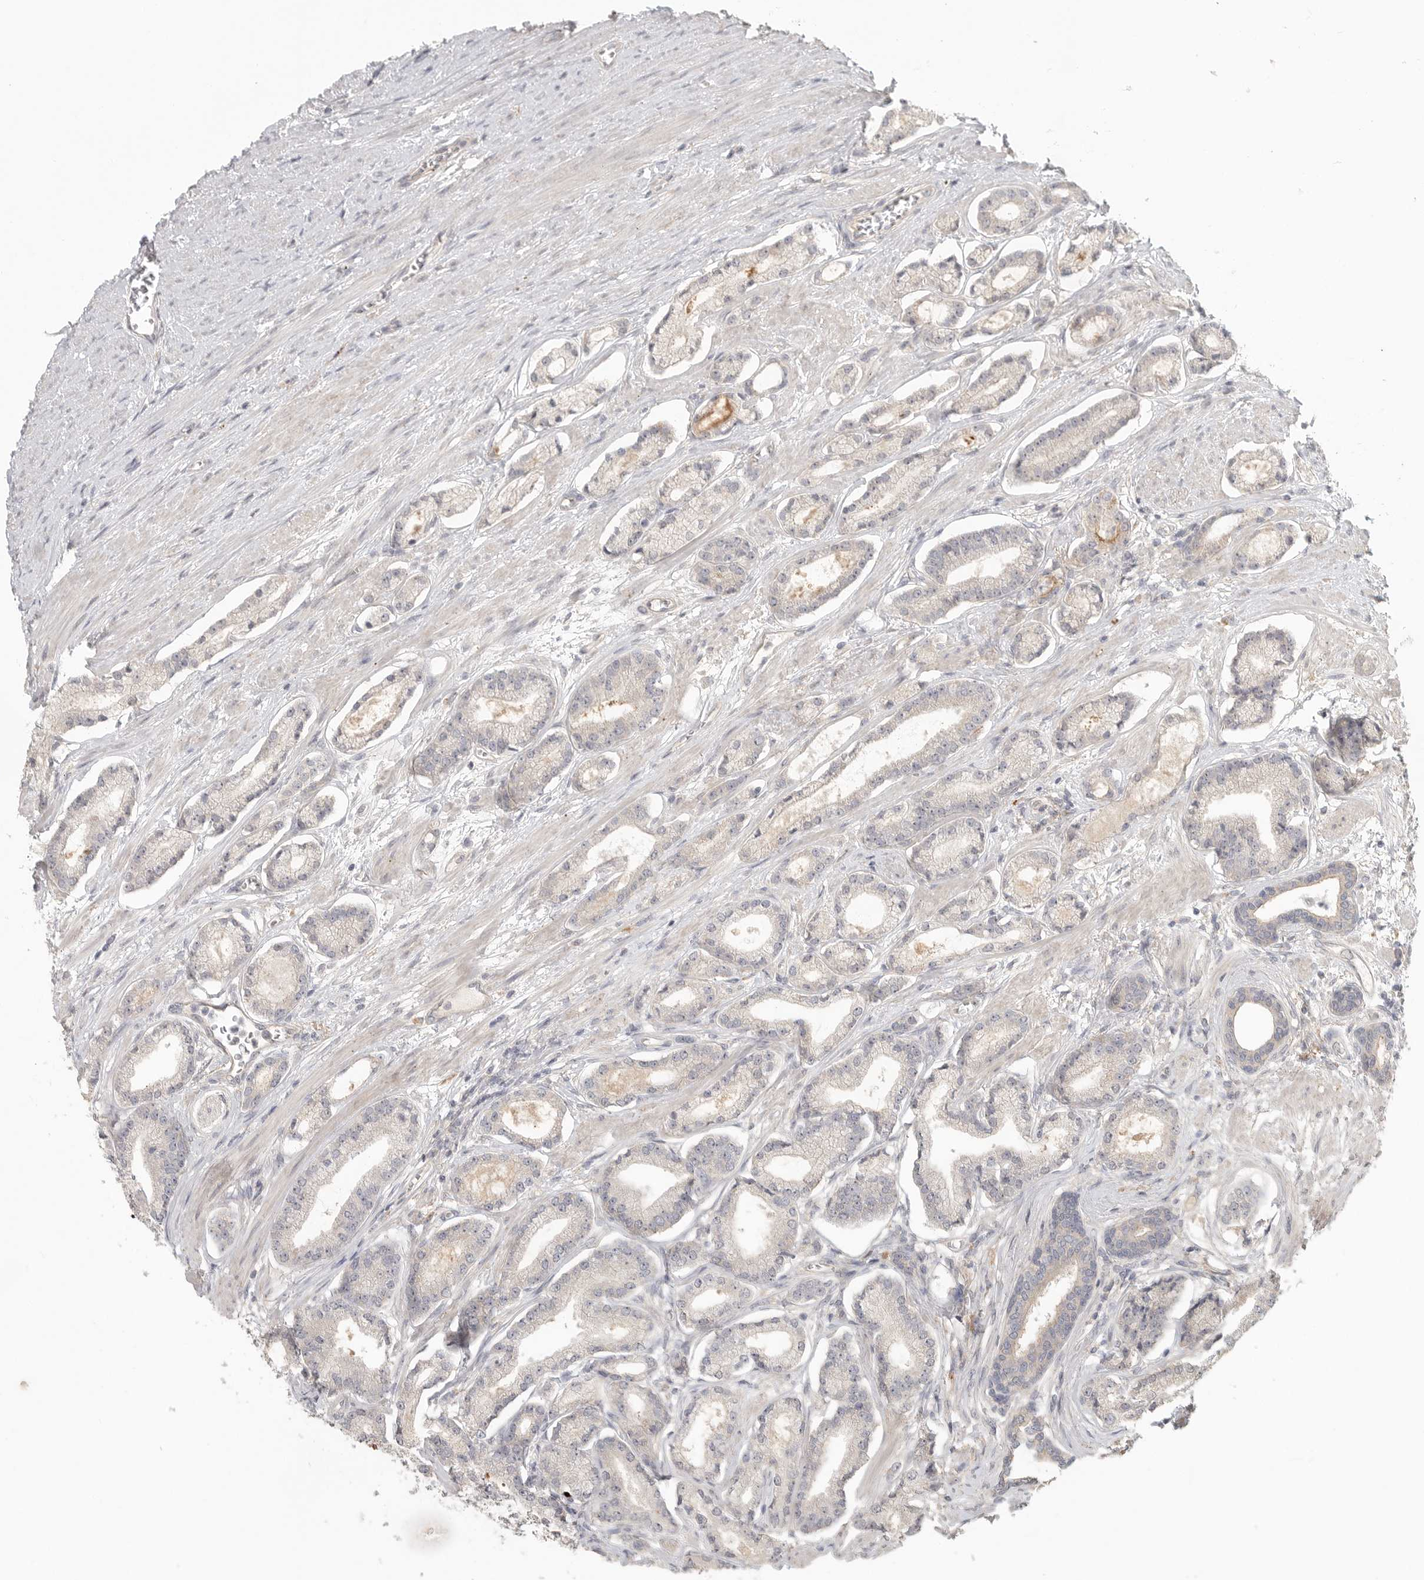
{"staining": {"intensity": "negative", "quantity": "none", "location": "none"}, "tissue": "prostate cancer", "cell_type": "Tumor cells", "image_type": "cancer", "snomed": [{"axis": "morphology", "description": "Adenocarcinoma, Low grade"}, {"axis": "topography", "description": "Prostate"}], "caption": "The image reveals no staining of tumor cells in low-grade adenocarcinoma (prostate). (Stains: DAB immunohistochemistry with hematoxylin counter stain, Microscopy: brightfield microscopy at high magnification).", "gene": "HDAC6", "patient": {"sex": "male", "age": 60}}